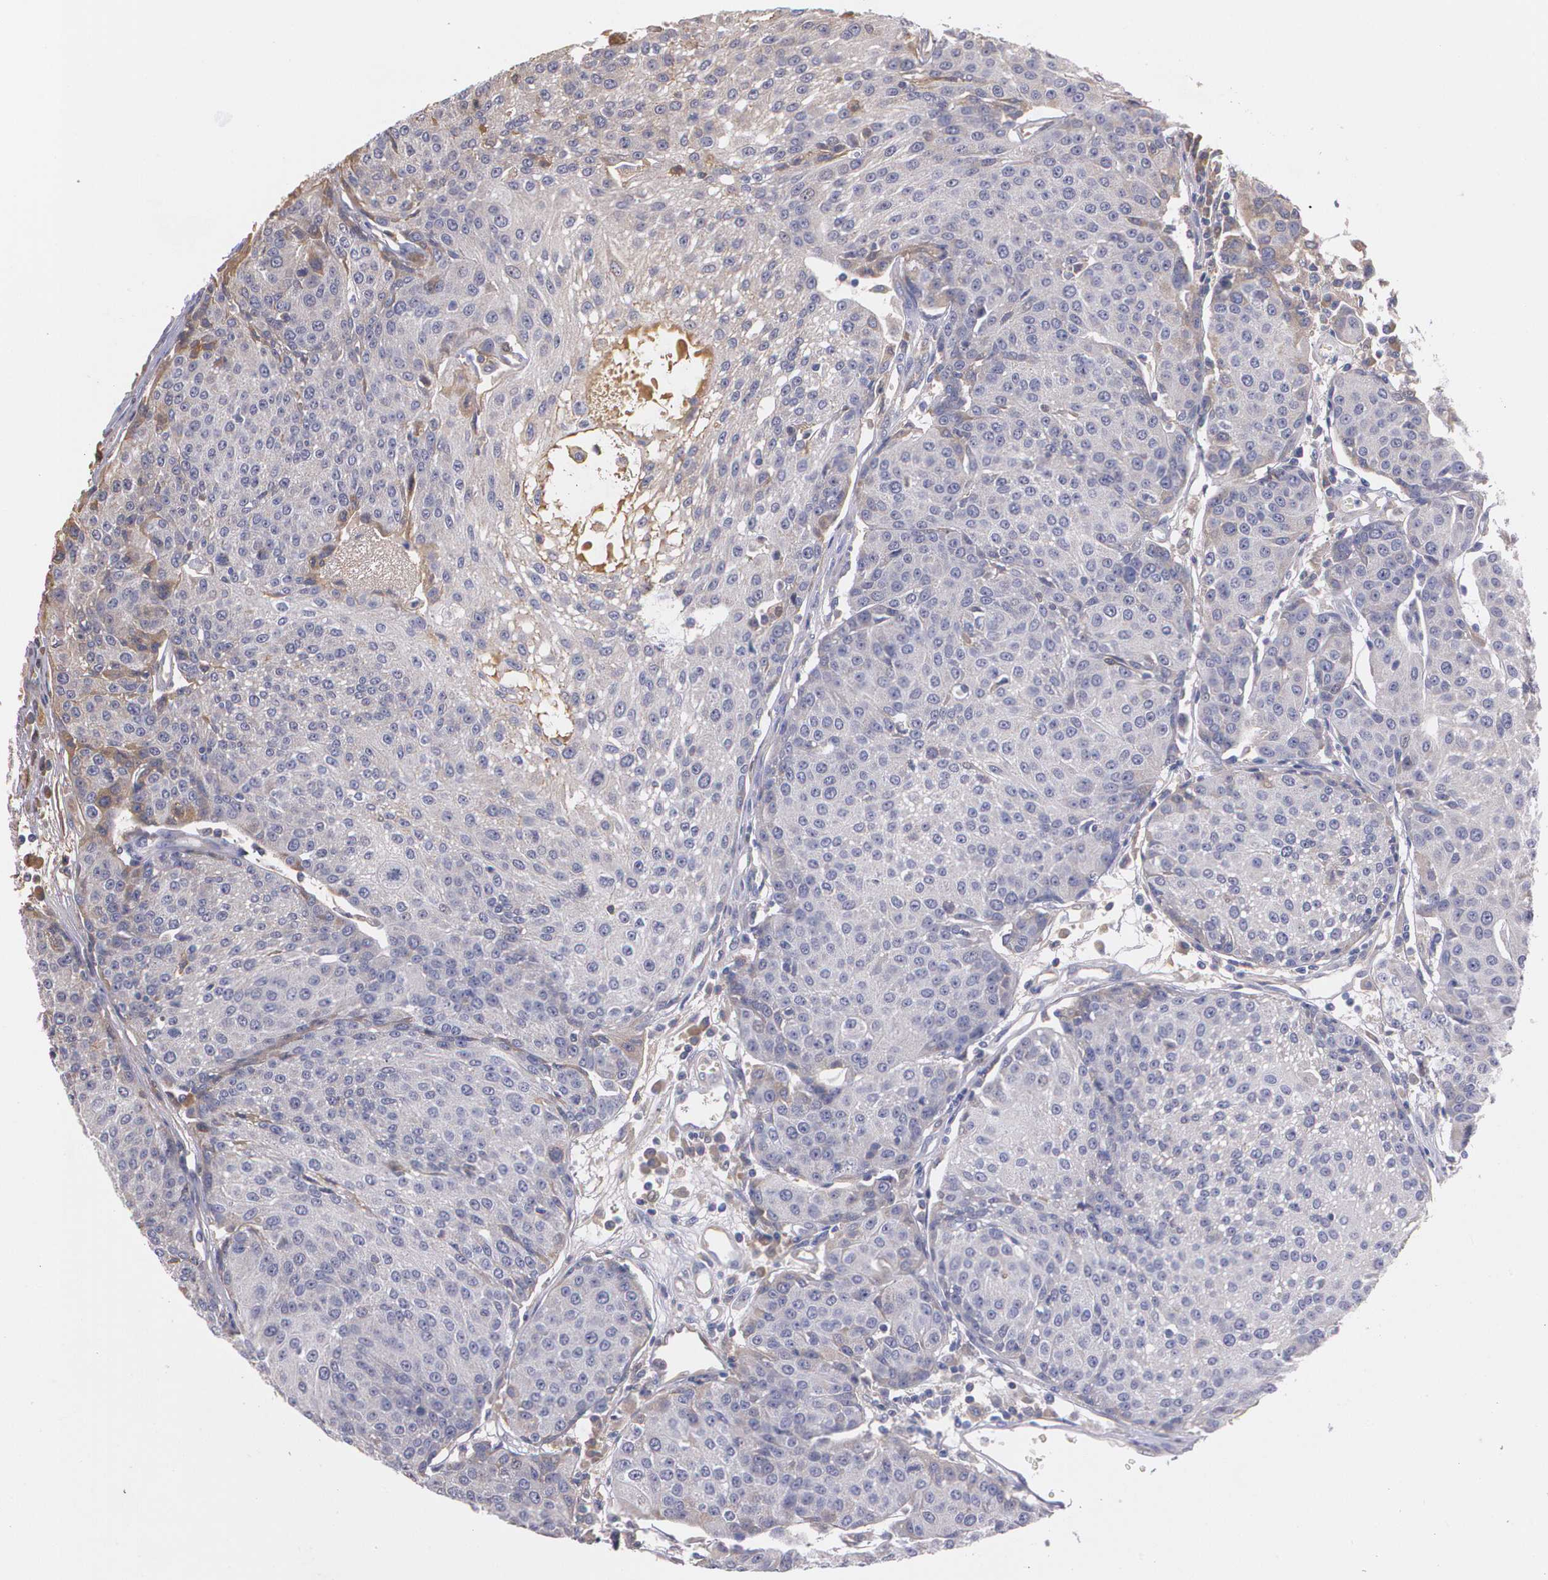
{"staining": {"intensity": "weak", "quantity": "<25%", "location": "cytoplasmic/membranous"}, "tissue": "urothelial cancer", "cell_type": "Tumor cells", "image_type": "cancer", "snomed": [{"axis": "morphology", "description": "Urothelial carcinoma, High grade"}, {"axis": "topography", "description": "Urinary bladder"}], "caption": "This micrograph is of urothelial carcinoma (high-grade) stained with immunohistochemistry to label a protein in brown with the nuclei are counter-stained blue. There is no staining in tumor cells.", "gene": "AMBP", "patient": {"sex": "female", "age": 85}}